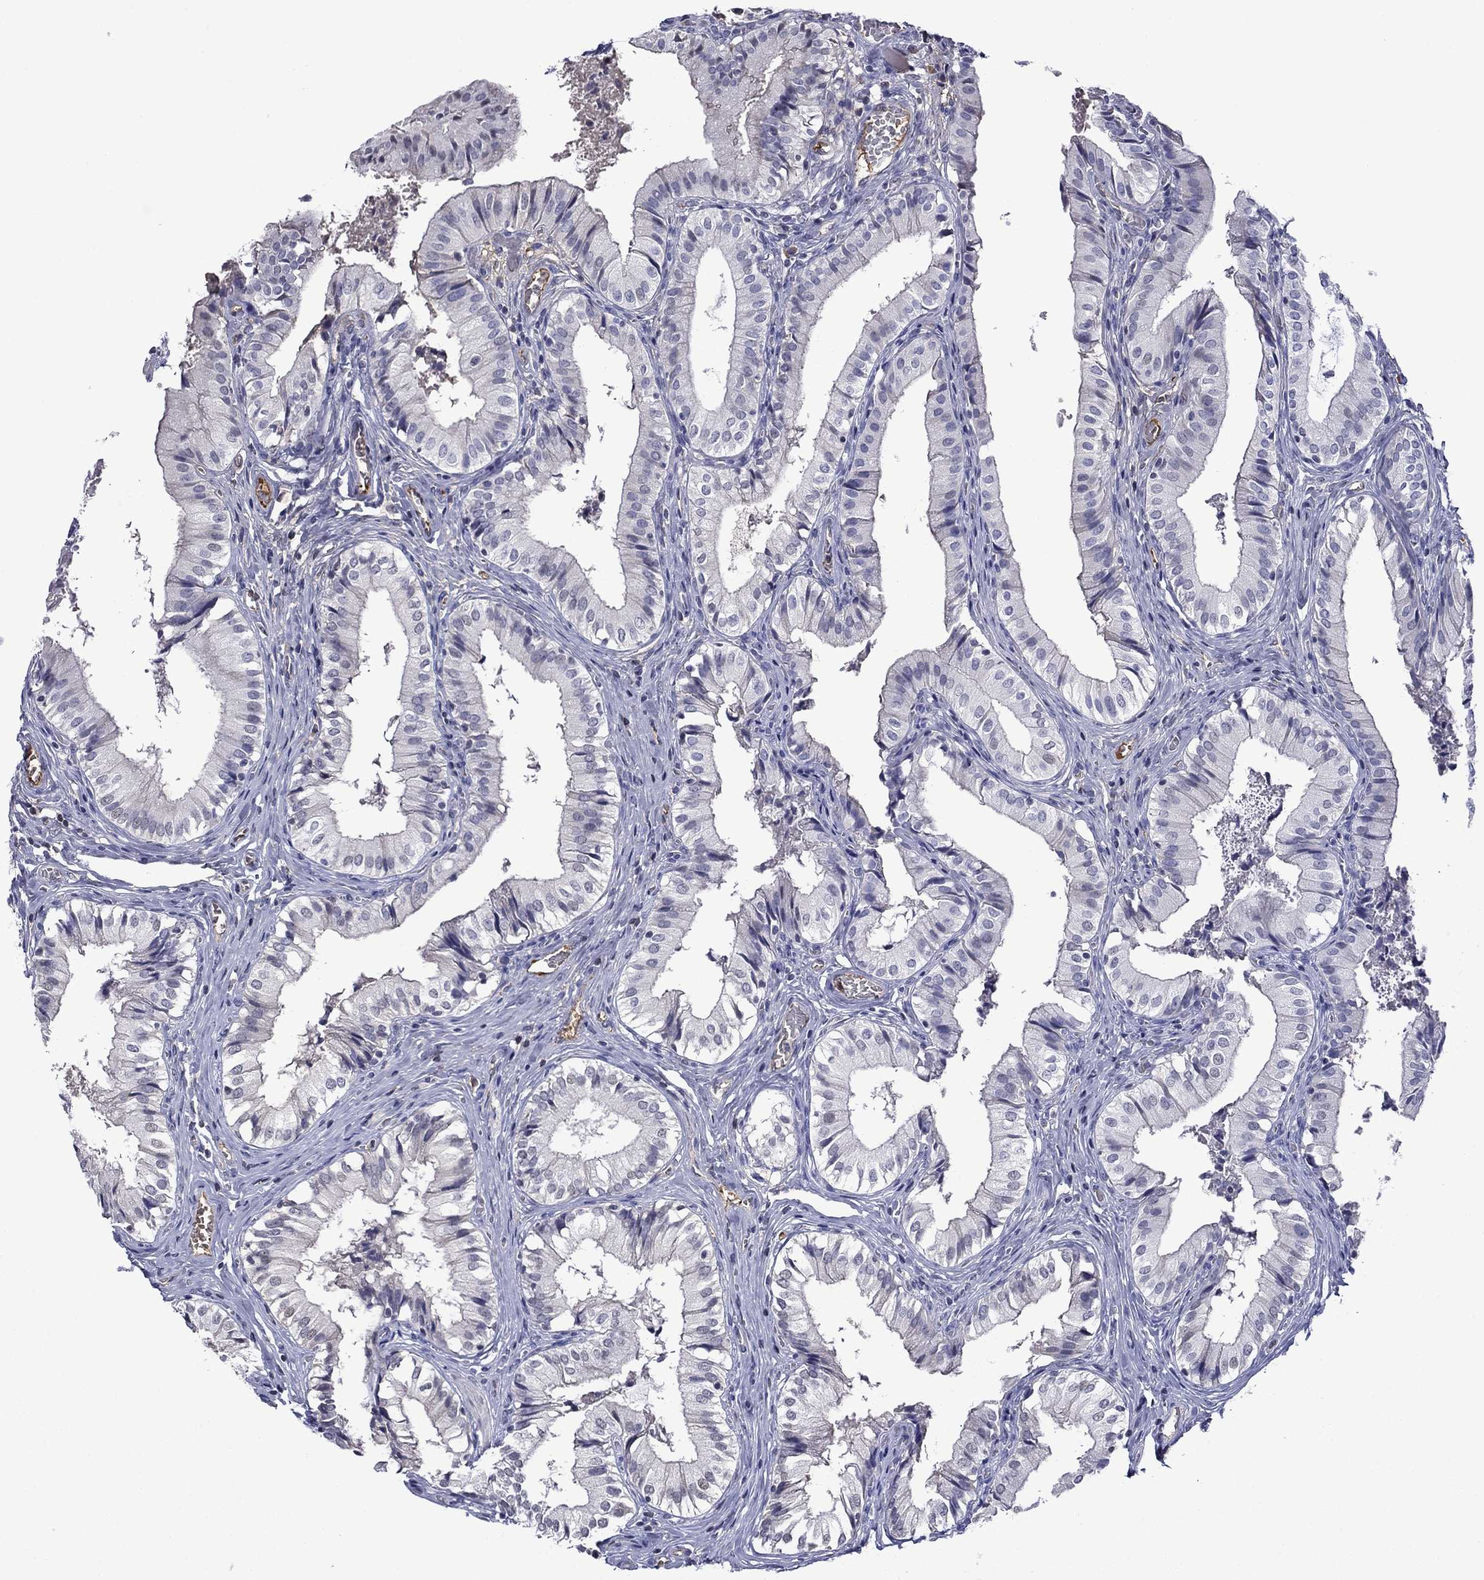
{"staining": {"intensity": "negative", "quantity": "none", "location": "none"}, "tissue": "gallbladder", "cell_type": "Glandular cells", "image_type": "normal", "snomed": [{"axis": "morphology", "description": "Normal tissue, NOS"}, {"axis": "topography", "description": "Gallbladder"}], "caption": "High power microscopy histopathology image of an immunohistochemistry (IHC) histopathology image of unremarkable gallbladder, revealing no significant positivity in glandular cells.", "gene": "APOA2", "patient": {"sex": "female", "age": 47}}